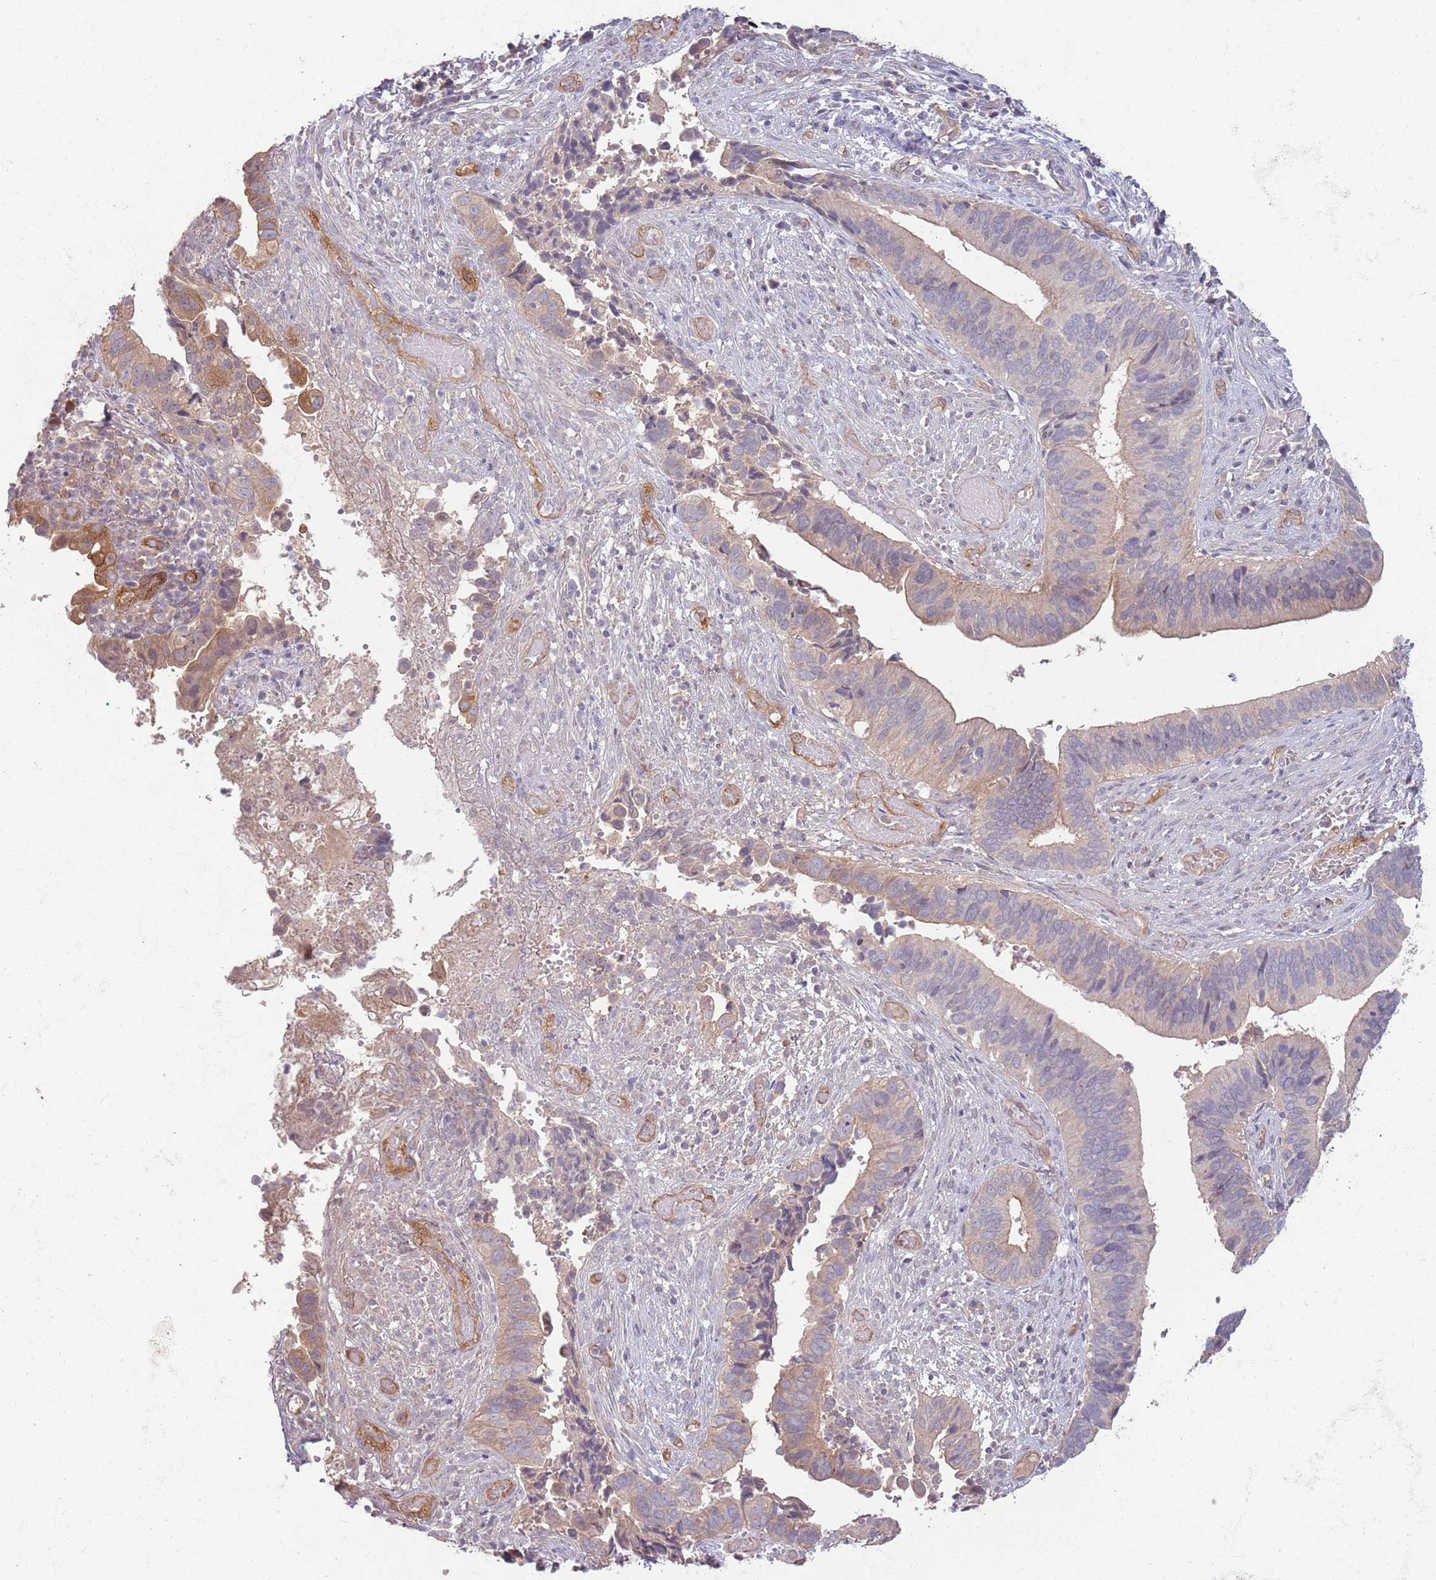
{"staining": {"intensity": "weak", "quantity": "25%-75%", "location": "cytoplasmic/membranous"}, "tissue": "cervical cancer", "cell_type": "Tumor cells", "image_type": "cancer", "snomed": [{"axis": "morphology", "description": "Adenocarcinoma, NOS"}, {"axis": "topography", "description": "Cervix"}], "caption": "This is a photomicrograph of immunohistochemistry (IHC) staining of cervical cancer, which shows weak staining in the cytoplasmic/membranous of tumor cells.", "gene": "SAV1", "patient": {"sex": "female", "age": 42}}